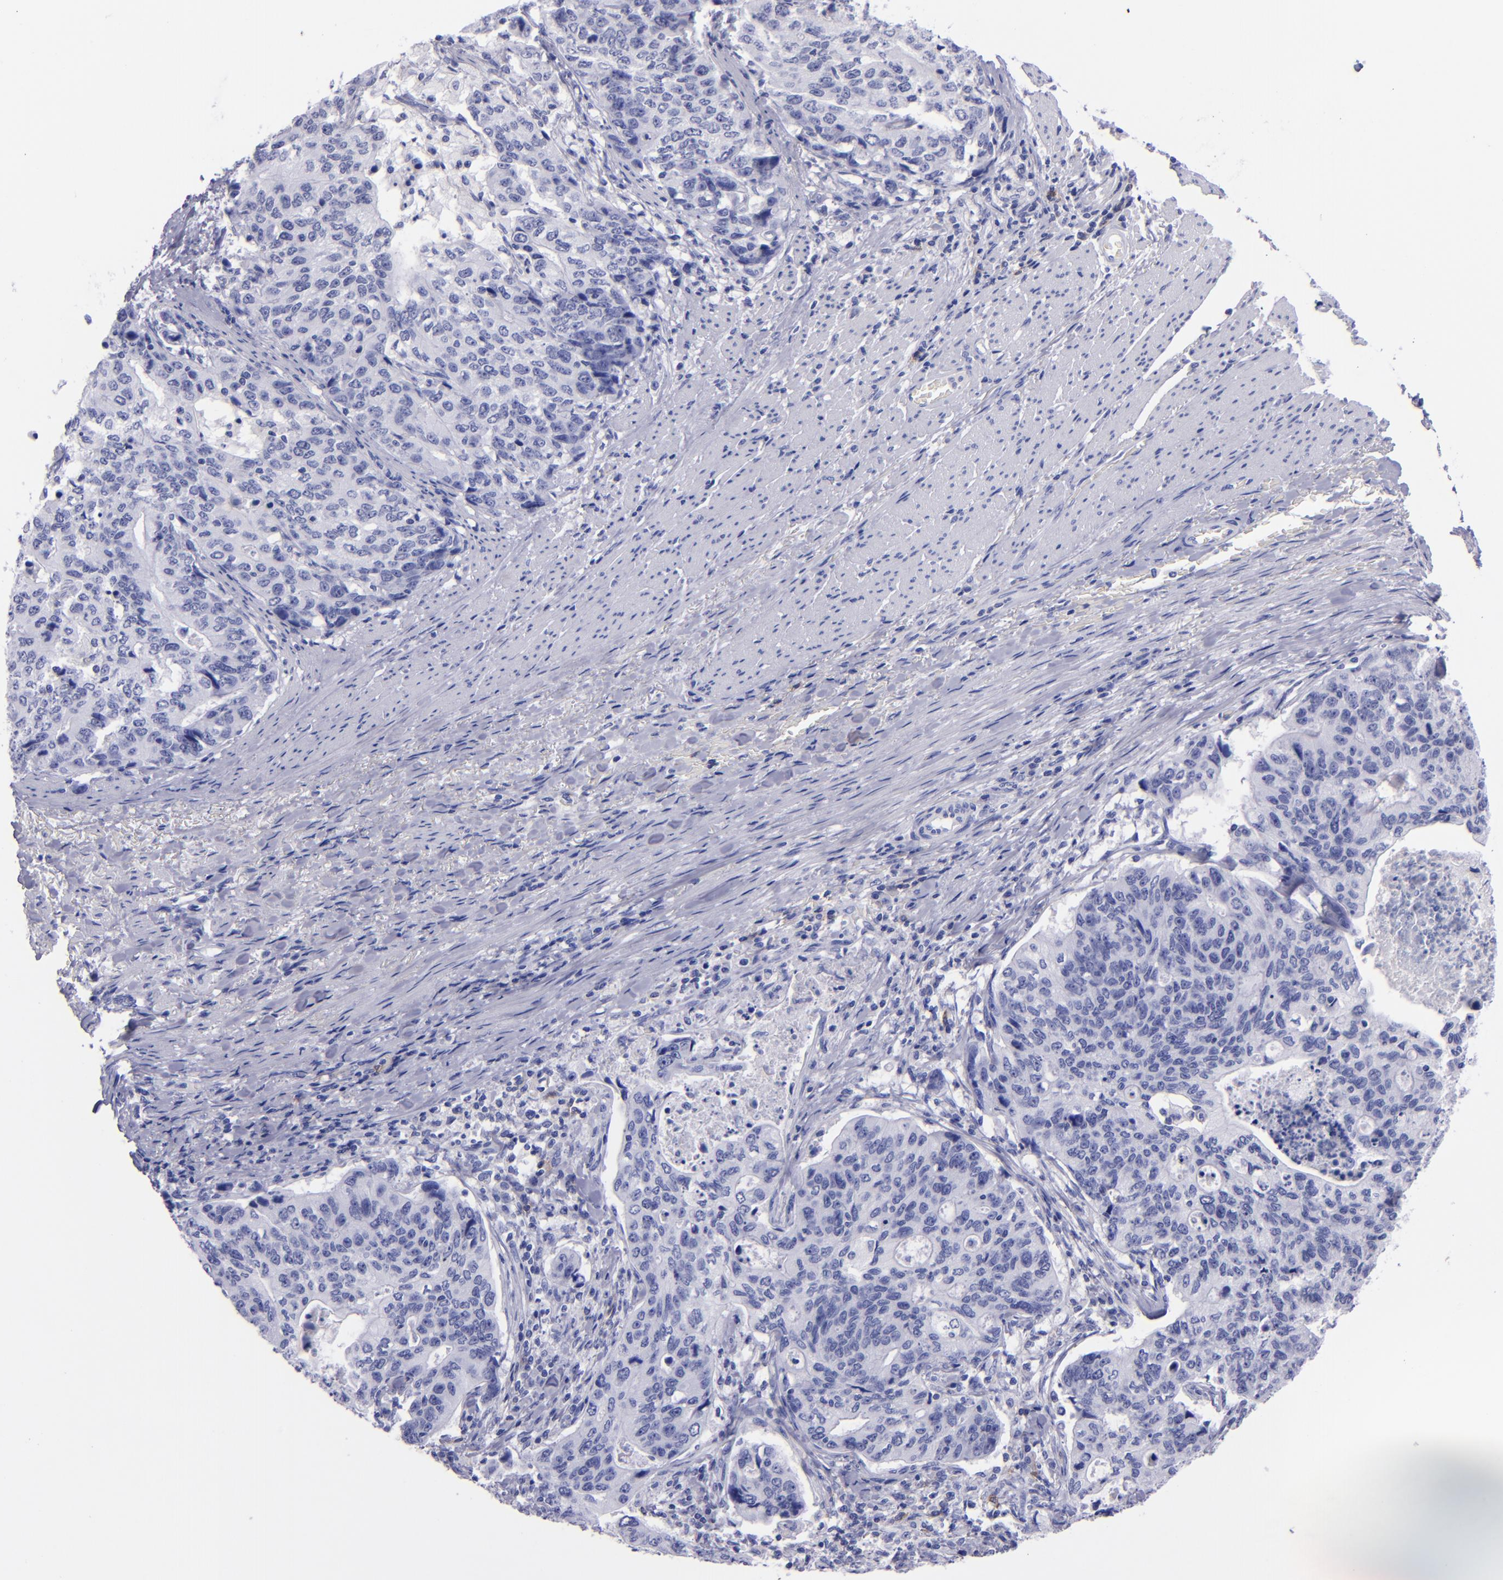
{"staining": {"intensity": "negative", "quantity": "none", "location": "none"}, "tissue": "stomach cancer", "cell_type": "Tumor cells", "image_type": "cancer", "snomed": [{"axis": "morphology", "description": "Adenocarcinoma, NOS"}, {"axis": "topography", "description": "Esophagus"}, {"axis": "topography", "description": "Stomach"}], "caption": "DAB immunohistochemical staining of adenocarcinoma (stomach) displays no significant positivity in tumor cells.", "gene": "CD37", "patient": {"sex": "male", "age": 74}}